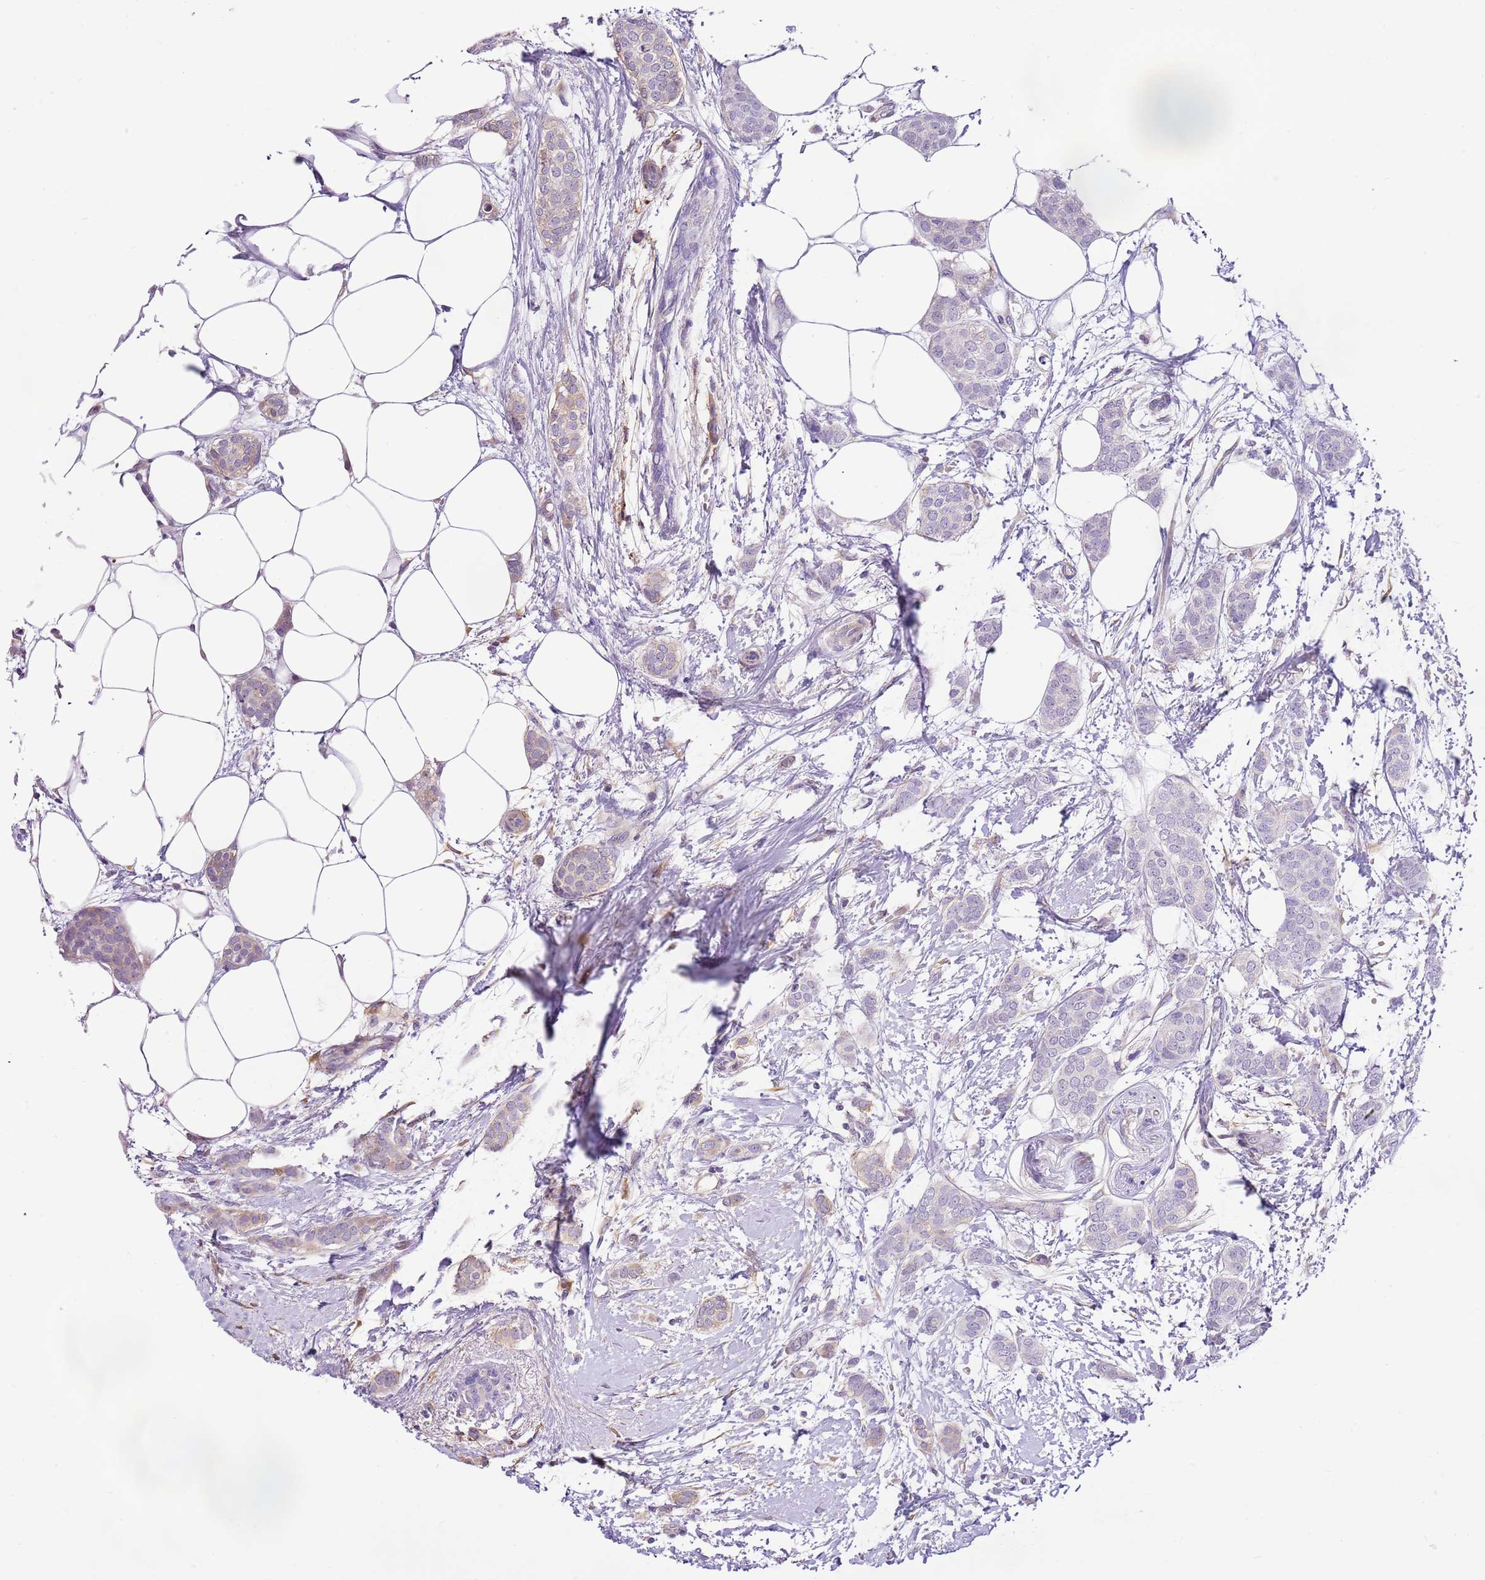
{"staining": {"intensity": "weak", "quantity": "<25%", "location": "cytoplasmic/membranous"}, "tissue": "breast cancer", "cell_type": "Tumor cells", "image_type": "cancer", "snomed": [{"axis": "morphology", "description": "Duct carcinoma"}, {"axis": "topography", "description": "Breast"}], "caption": "Breast cancer (invasive ductal carcinoma) stained for a protein using immunohistochemistry reveals no positivity tumor cells.", "gene": "RFK", "patient": {"sex": "female", "age": 72}}